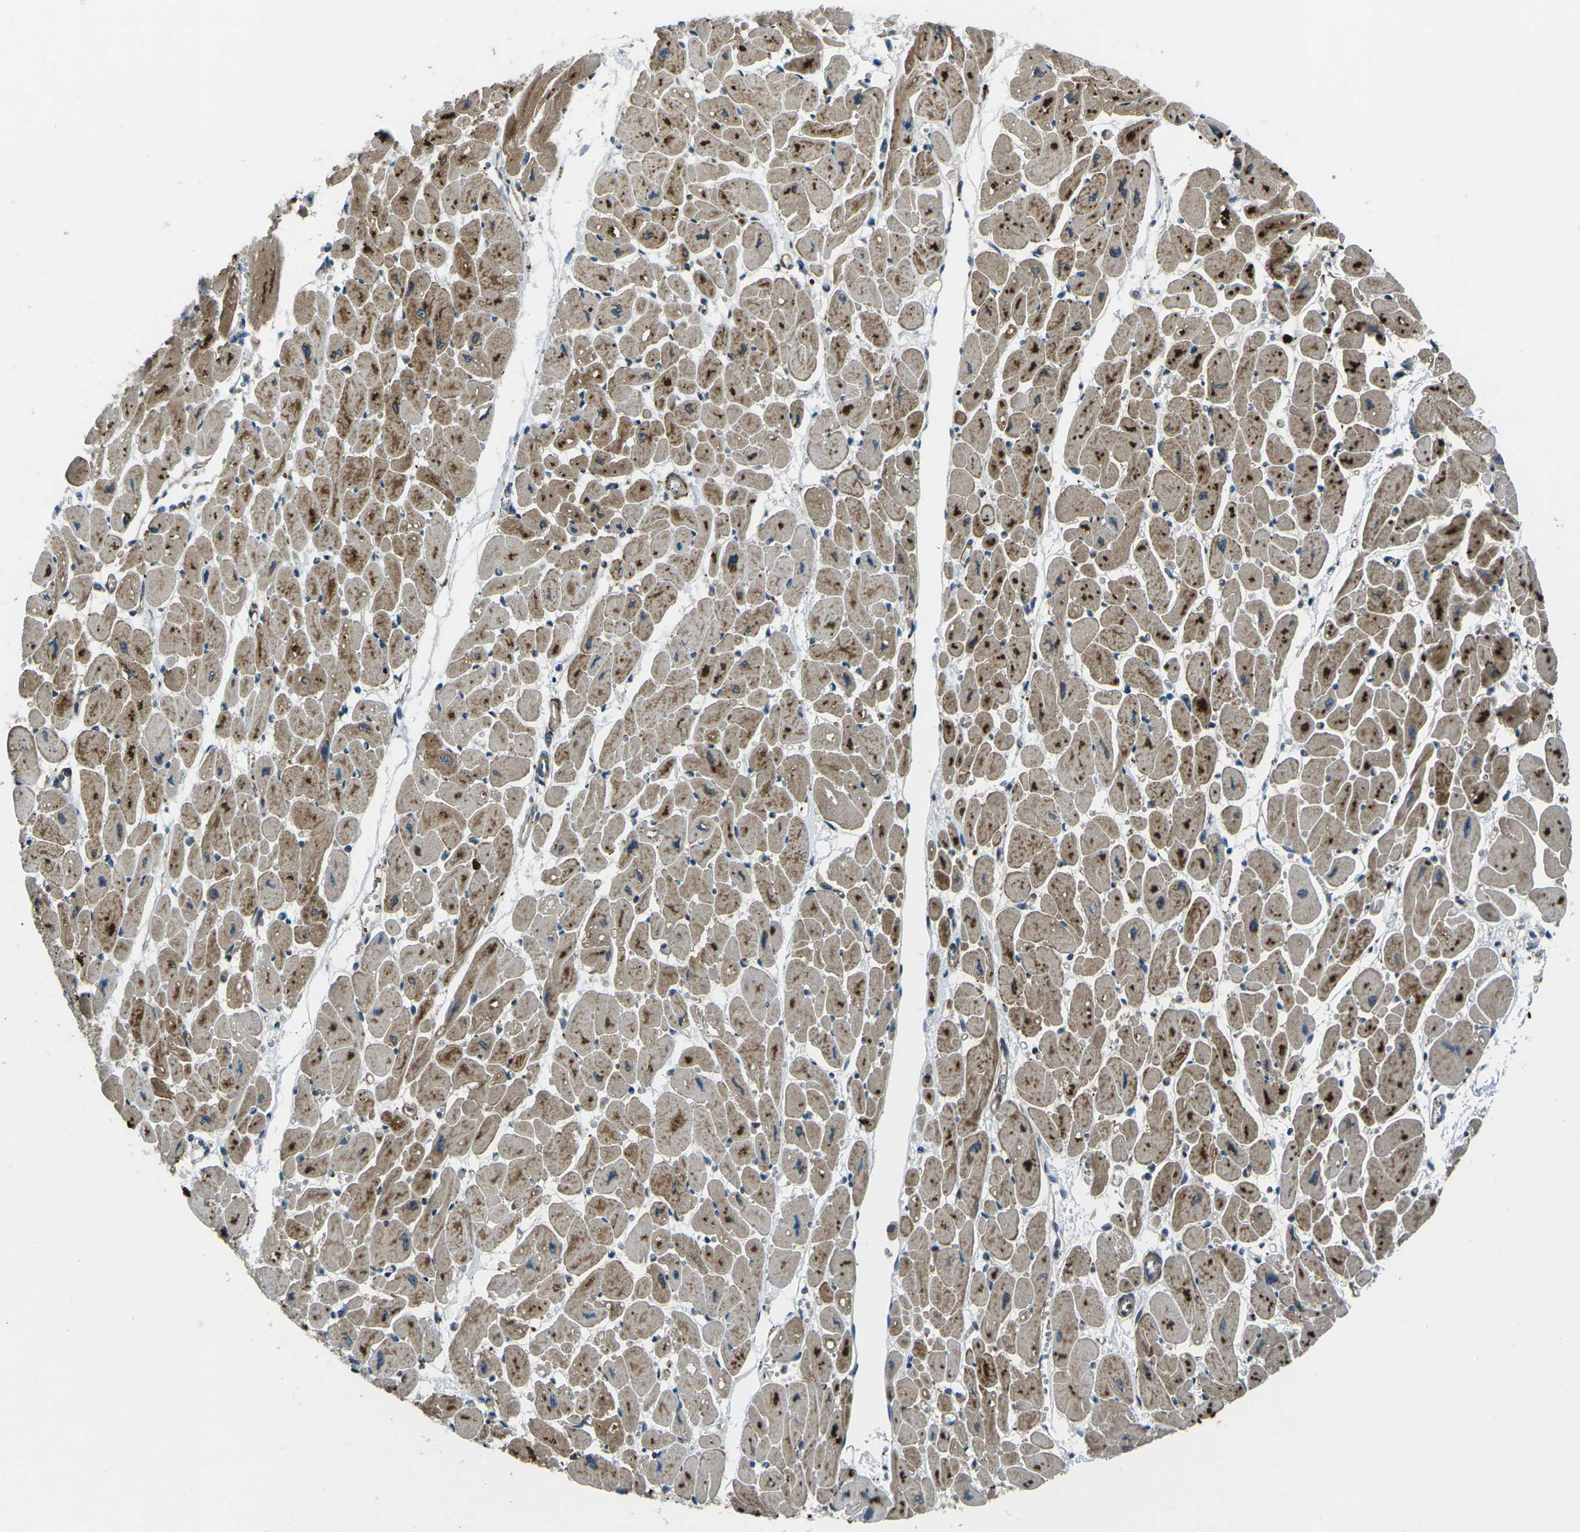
{"staining": {"intensity": "moderate", "quantity": ">75%", "location": "cytoplasmic/membranous"}, "tissue": "heart muscle", "cell_type": "Cardiomyocytes", "image_type": "normal", "snomed": [{"axis": "morphology", "description": "Normal tissue, NOS"}, {"axis": "topography", "description": "Heart"}], "caption": "Immunohistochemical staining of benign heart muscle reveals >75% levels of moderate cytoplasmic/membranous protein expression in about >75% of cardiomyocytes.", "gene": "AFAP1", "patient": {"sex": "female", "age": 54}}